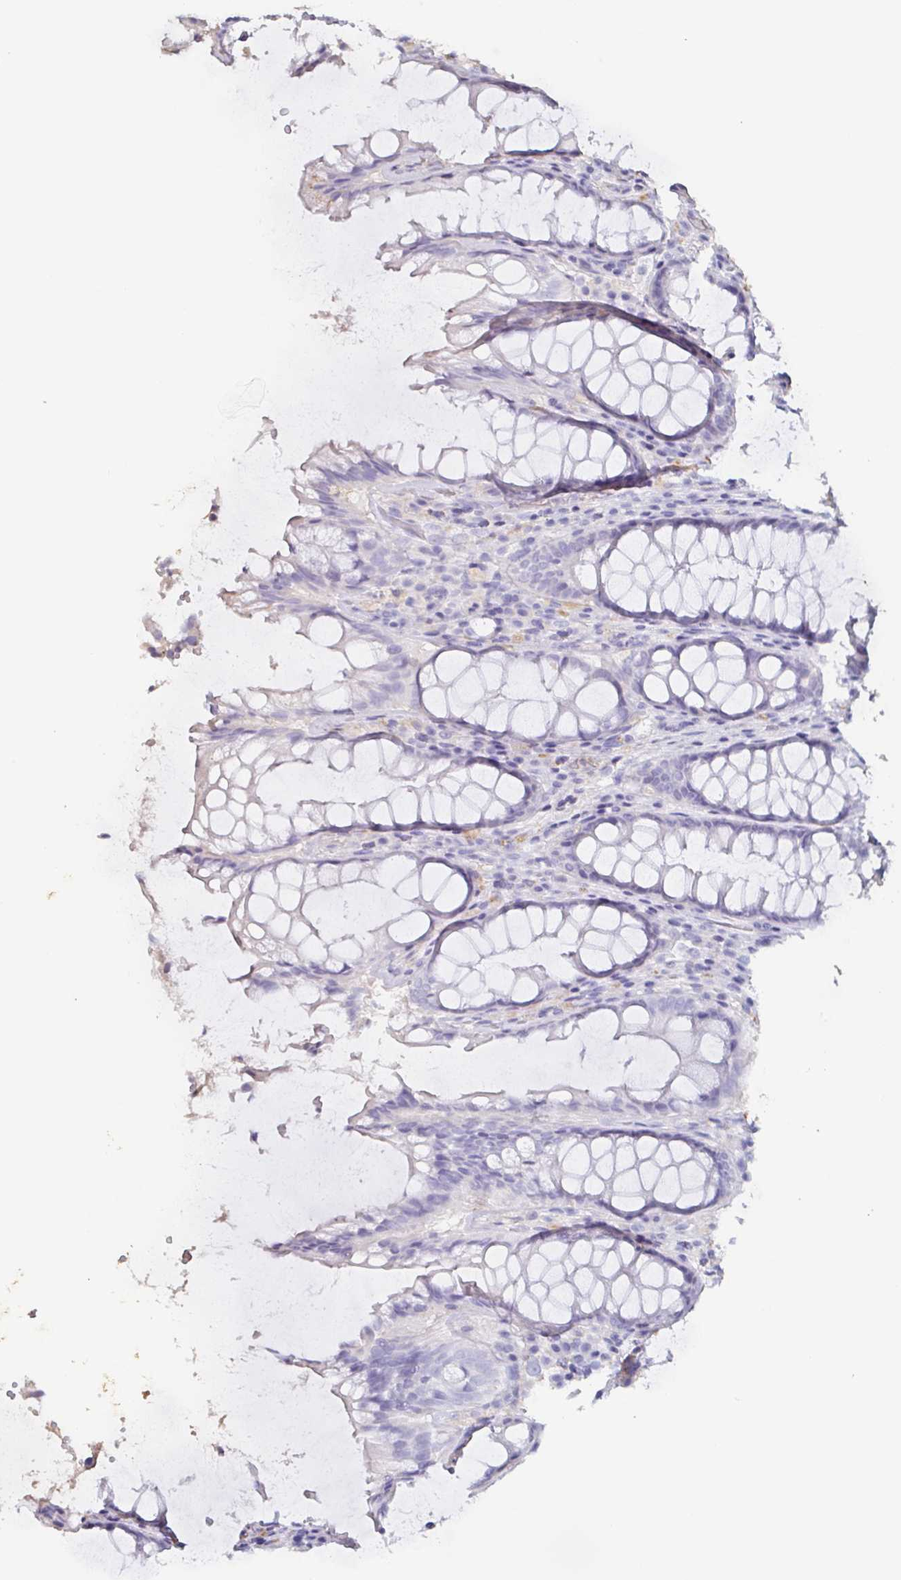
{"staining": {"intensity": "negative", "quantity": "none", "location": "none"}, "tissue": "rectum", "cell_type": "Glandular cells", "image_type": "normal", "snomed": [{"axis": "morphology", "description": "Normal tissue, NOS"}, {"axis": "topography", "description": "Rectum"}], "caption": "Immunohistochemical staining of unremarkable rectum exhibits no significant staining in glandular cells. (DAB (3,3'-diaminobenzidine) immunohistochemistry (IHC) visualized using brightfield microscopy, high magnification).", "gene": "BPIFA2", "patient": {"sex": "male", "age": 72}}